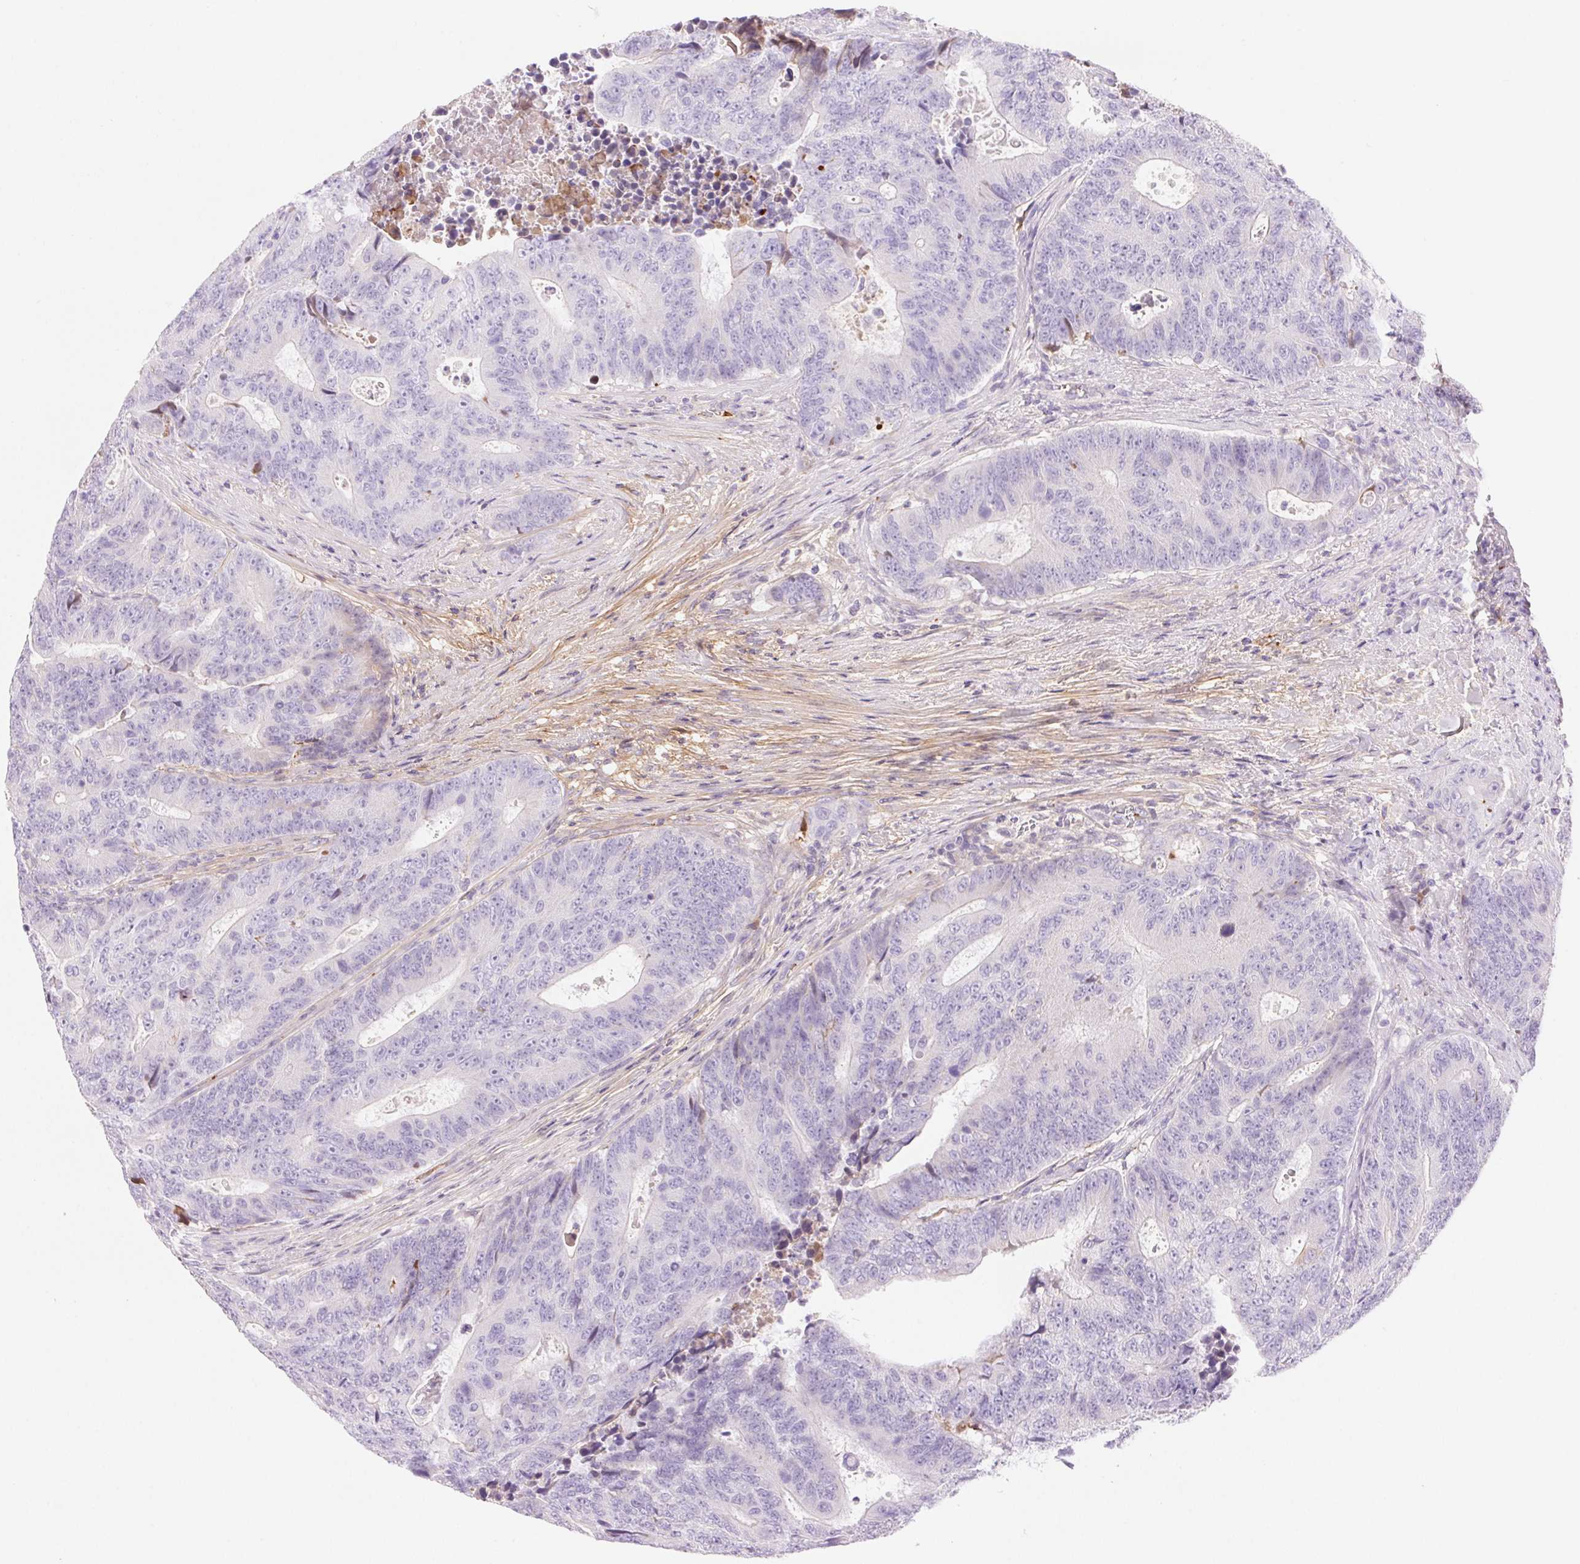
{"staining": {"intensity": "negative", "quantity": "none", "location": "none"}, "tissue": "colorectal cancer", "cell_type": "Tumor cells", "image_type": "cancer", "snomed": [{"axis": "morphology", "description": "Adenocarcinoma, NOS"}, {"axis": "topography", "description": "Colon"}], "caption": "Colorectal adenocarcinoma stained for a protein using immunohistochemistry demonstrates no staining tumor cells.", "gene": "FGA", "patient": {"sex": "female", "age": 48}}